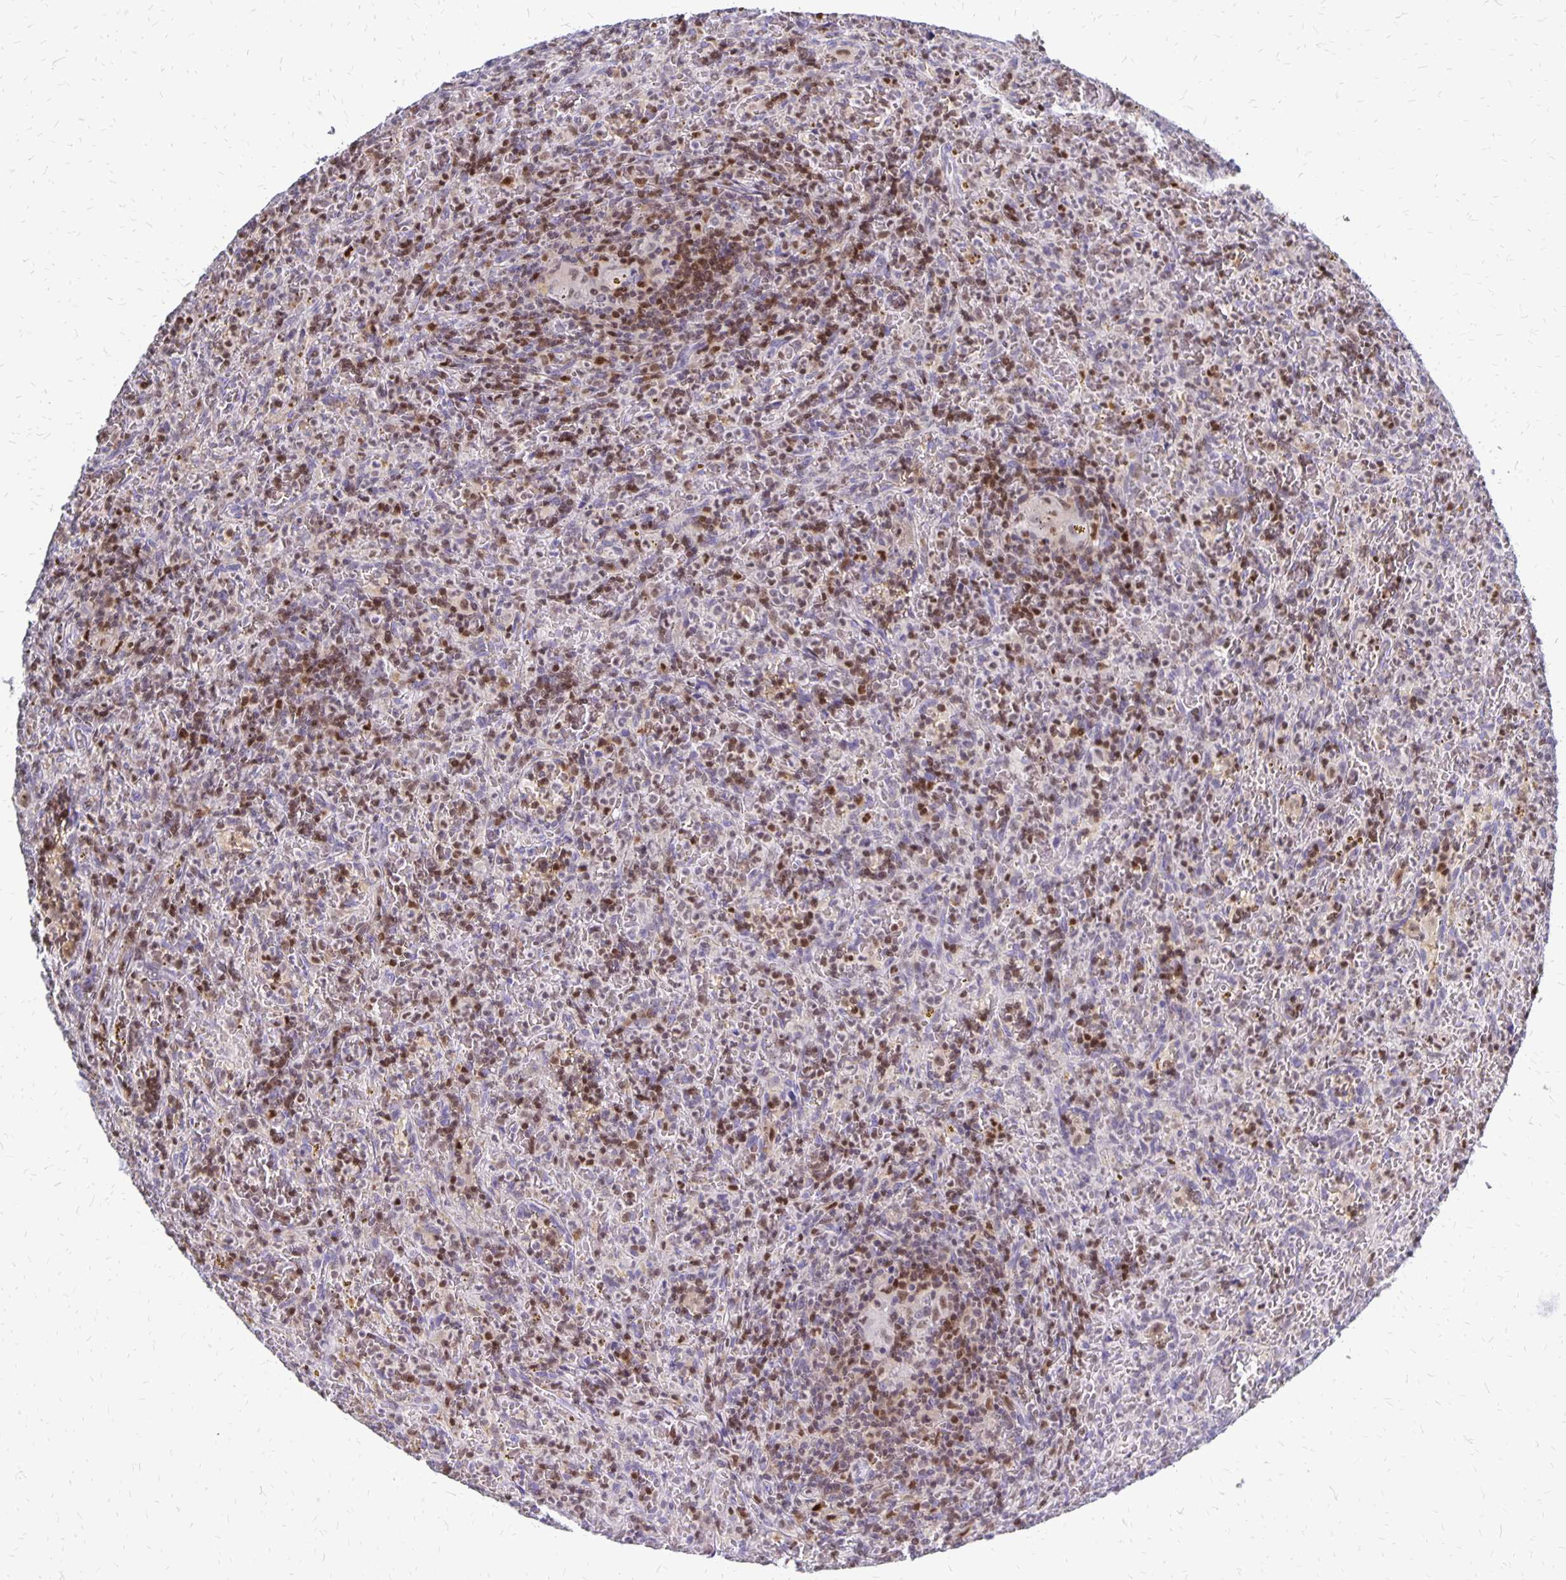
{"staining": {"intensity": "moderate", "quantity": "25%-75%", "location": "nuclear"}, "tissue": "lymphoma", "cell_type": "Tumor cells", "image_type": "cancer", "snomed": [{"axis": "morphology", "description": "Malignant lymphoma, non-Hodgkin's type, Low grade"}, {"axis": "topography", "description": "Spleen"}], "caption": "Protein staining of low-grade malignant lymphoma, non-Hodgkin's type tissue demonstrates moderate nuclear staining in about 25%-75% of tumor cells.", "gene": "DCK", "patient": {"sex": "female", "age": 70}}